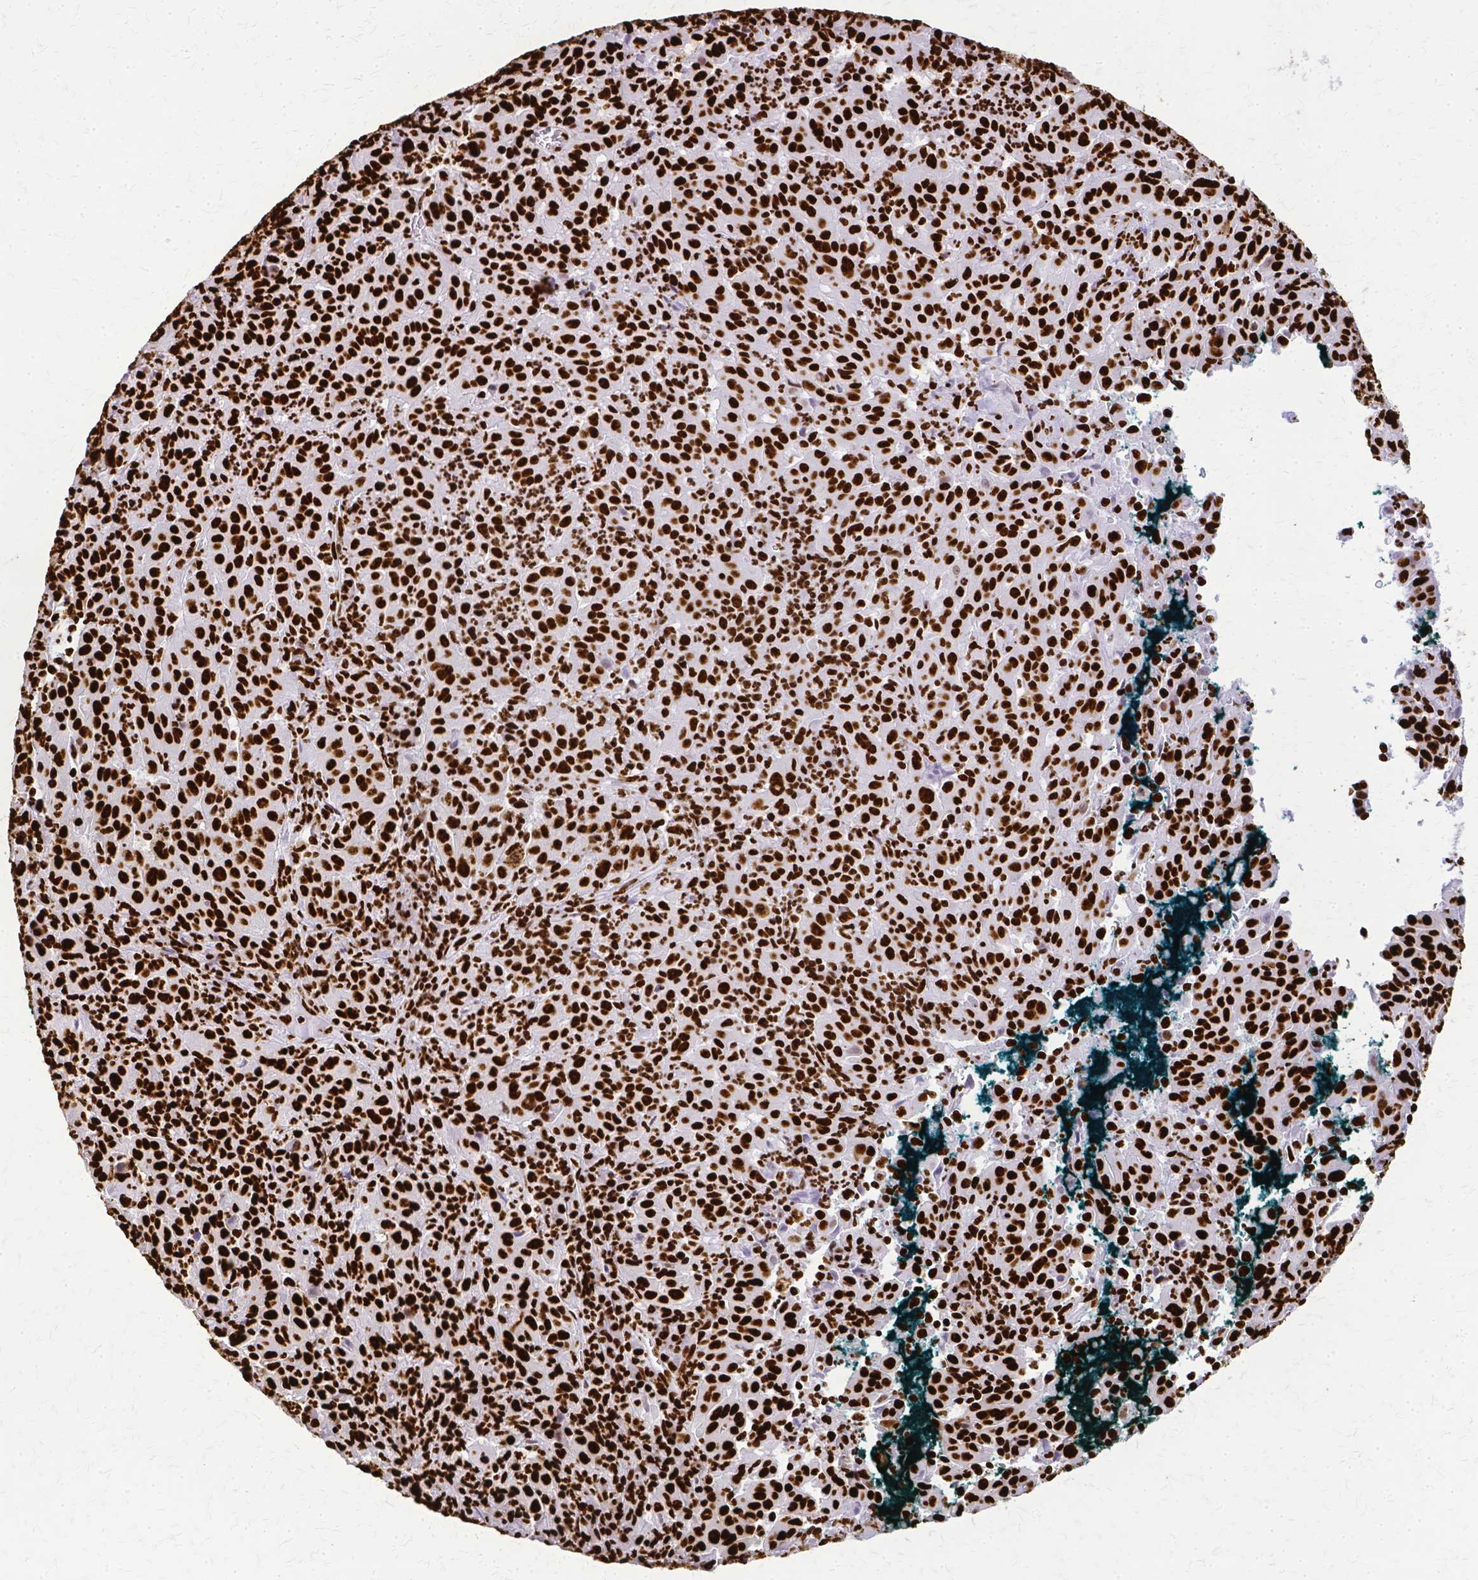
{"staining": {"intensity": "strong", "quantity": ">75%", "location": "nuclear"}, "tissue": "pancreatic cancer", "cell_type": "Tumor cells", "image_type": "cancer", "snomed": [{"axis": "morphology", "description": "Adenocarcinoma, NOS"}, {"axis": "topography", "description": "Pancreas"}], "caption": "Brown immunohistochemical staining in pancreatic adenocarcinoma demonstrates strong nuclear staining in about >75% of tumor cells. The staining is performed using DAB (3,3'-diaminobenzidine) brown chromogen to label protein expression. The nuclei are counter-stained blue using hematoxylin.", "gene": "SFPQ", "patient": {"sex": "male", "age": 63}}